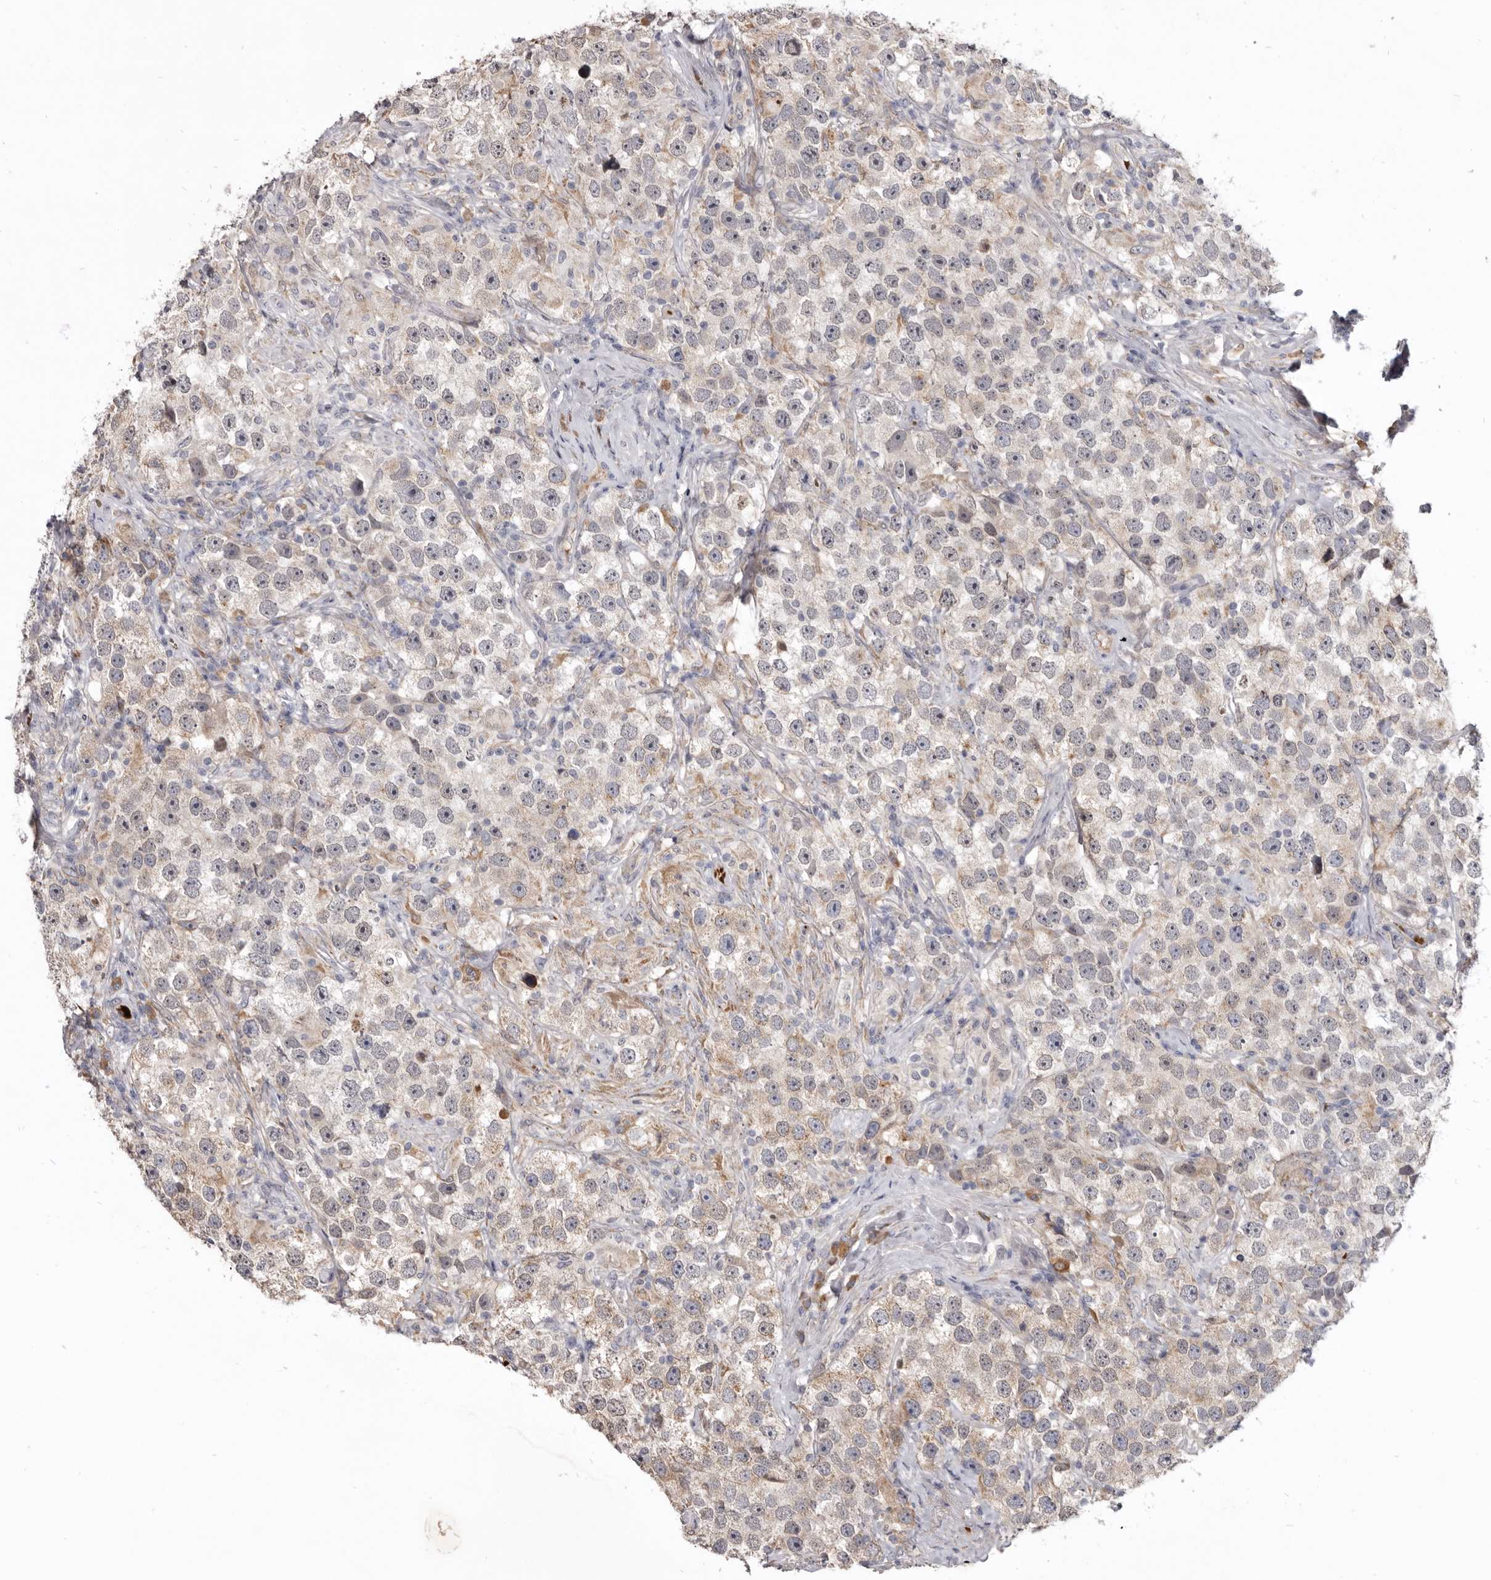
{"staining": {"intensity": "weak", "quantity": "<25%", "location": "cytoplasmic/membranous"}, "tissue": "testis cancer", "cell_type": "Tumor cells", "image_type": "cancer", "snomed": [{"axis": "morphology", "description": "Seminoma, NOS"}, {"axis": "topography", "description": "Testis"}], "caption": "Tumor cells show no significant expression in testis cancer (seminoma). (DAB IHC visualized using brightfield microscopy, high magnification).", "gene": "NENF", "patient": {"sex": "male", "age": 49}}